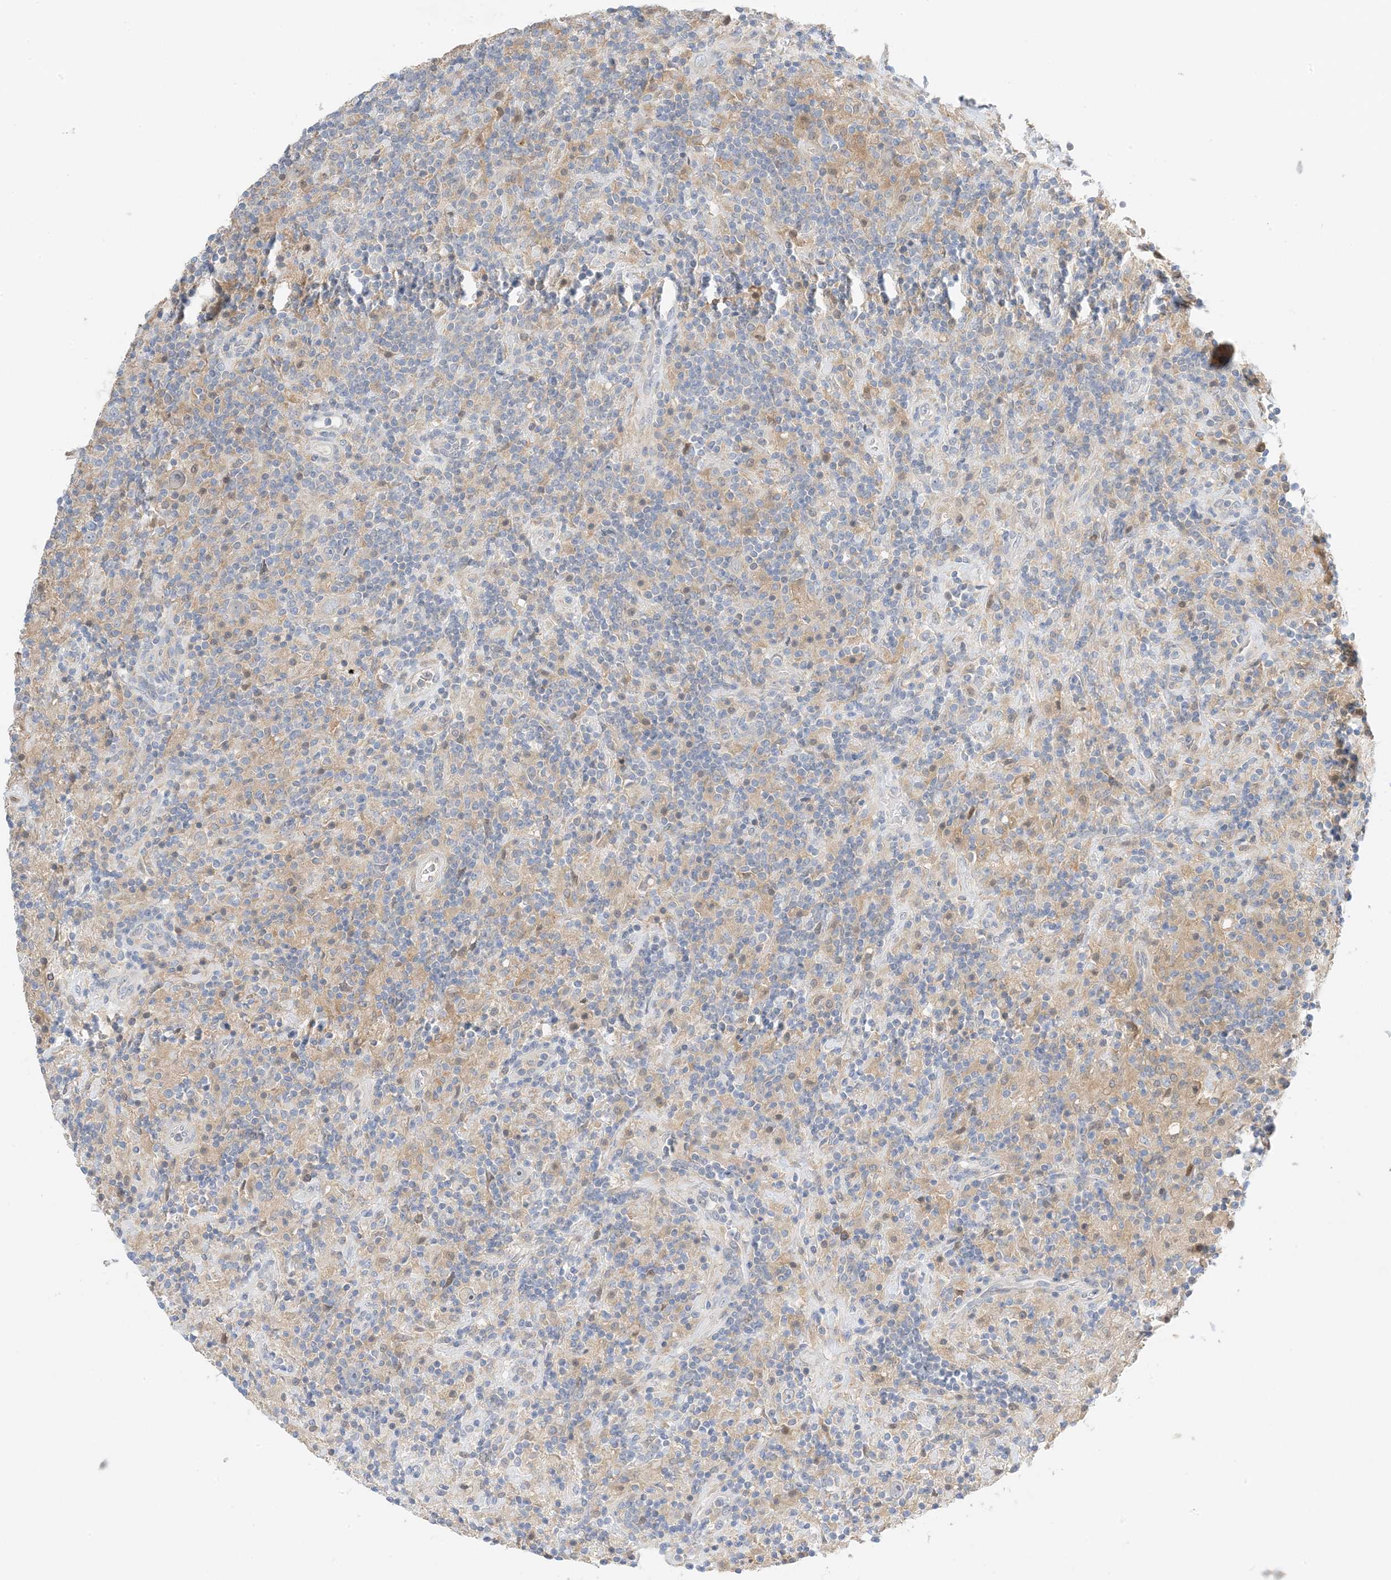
{"staining": {"intensity": "negative", "quantity": "none", "location": "none"}, "tissue": "lymphoma", "cell_type": "Tumor cells", "image_type": "cancer", "snomed": [{"axis": "morphology", "description": "Hodgkin's disease, NOS"}, {"axis": "topography", "description": "Lymph node"}], "caption": "High magnification brightfield microscopy of lymphoma stained with DAB (3,3'-diaminobenzidine) (brown) and counterstained with hematoxylin (blue): tumor cells show no significant positivity.", "gene": "KIFBP", "patient": {"sex": "male", "age": 70}}